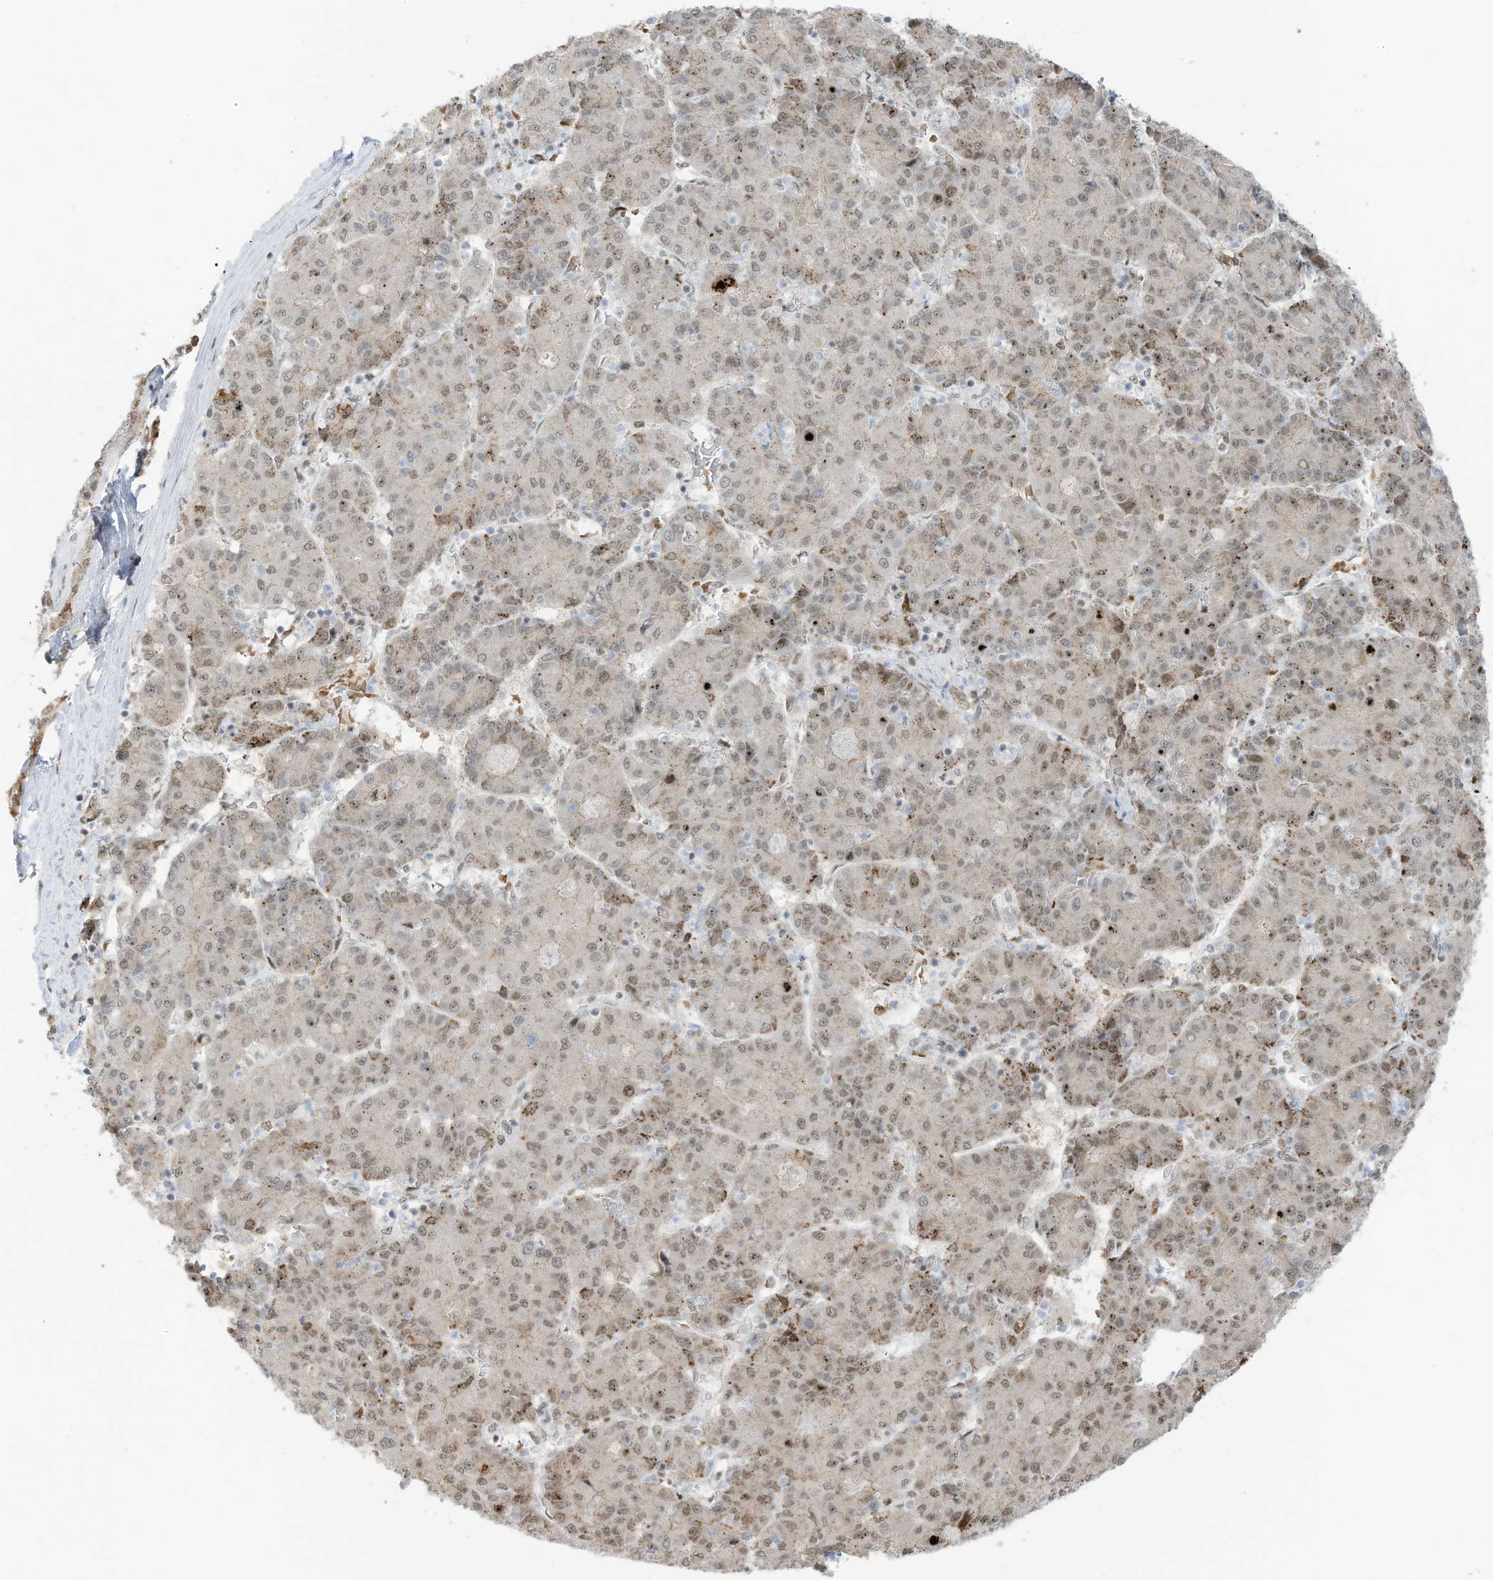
{"staining": {"intensity": "weak", "quantity": ">75%", "location": "nuclear"}, "tissue": "liver cancer", "cell_type": "Tumor cells", "image_type": "cancer", "snomed": [{"axis": "morphology", "description": "Carcinoma, Hepatocellular, NOS"}, {"axis": "topography", "description": "Liver"}], "caption": "Weak nuclear positivity is appreciated in approximately >75% of tumor cells in liver cancer (hepatocellular carcinoma).", "gene": "ZCWPW2", "patient": {"sex": "male", "age": 65}}